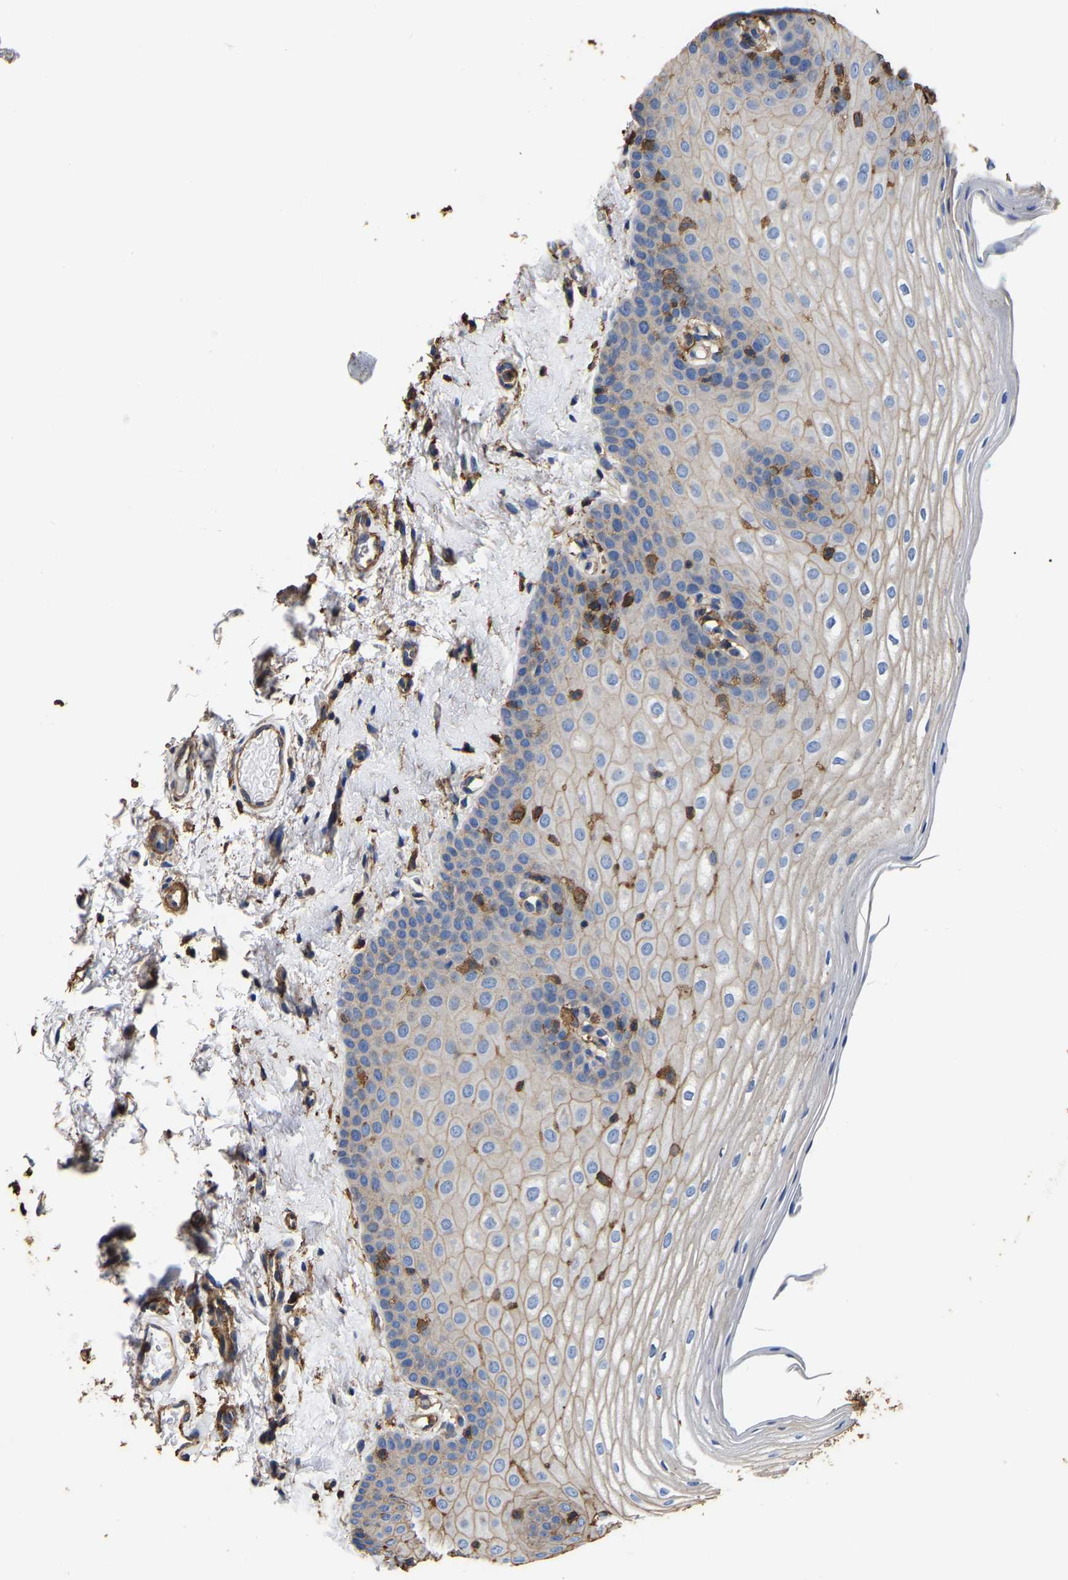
{"staining": {"intensity": "weak", "quantity": "25%-75%", "location": "cytoplasmic/membranous"}, "tissue": "oral mucosa", "cell_type": "Squamous epithelial cells", "image_type": "normal", "snomed": [{"axis": "morphology", "description": "Normal tissue, NOS"}, {"axis": "topography", "description": "Skin"}, {"axis": "topography", "description": "Oral tissue"}], "caption": "Immunohistochemical staining of unremarkable oral mucosa demonstrates 25%-75% levels of weak cytoplasmic/membranous protein staining in approximately 25%-75% of squamous epithelial cells.", "gene": "ARMT1", "patient": {"sex": "male", "age": 84}}